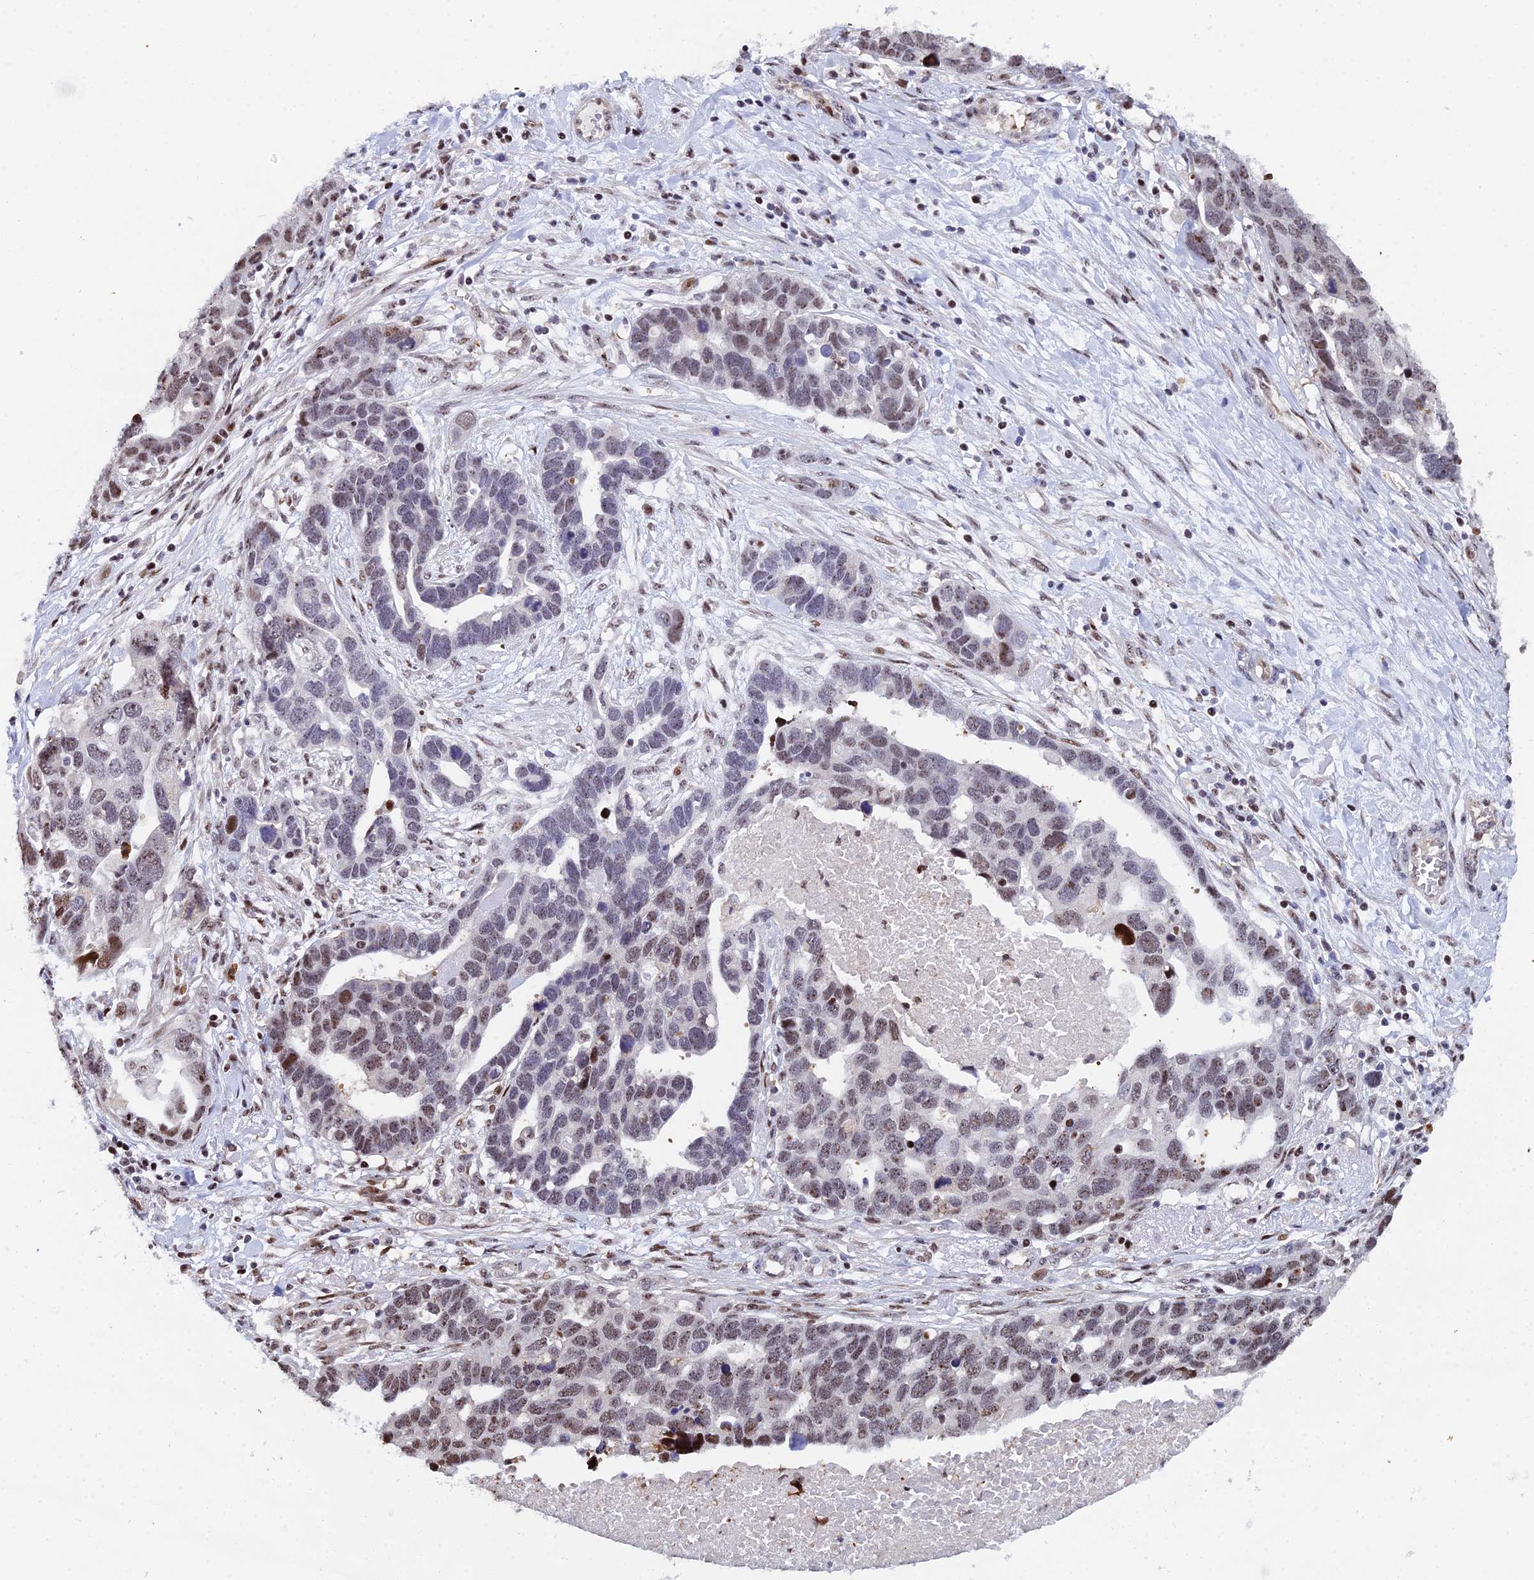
{"staining": {"intensity": "moderate", "quantity": "25%-75%", "location": "nuclear"}, "tissue": "ovarian cancer", "cell_type": "Tumor cells", "image_type": "cancer", "snomed": [{"axis": "morphology", "description": "Cystadenocarcinoma, serous, NOS"}, {"axis": "topography", "description": "Ovary"}], "caption": "An image of human ovarian cancer (serous cystadenocarcinoma) stained for a protein demonstrates moderate nuclear brown staining in tumor cells.", "gene": "TIFA", "patient": {"sex": "female", "age": 54}}